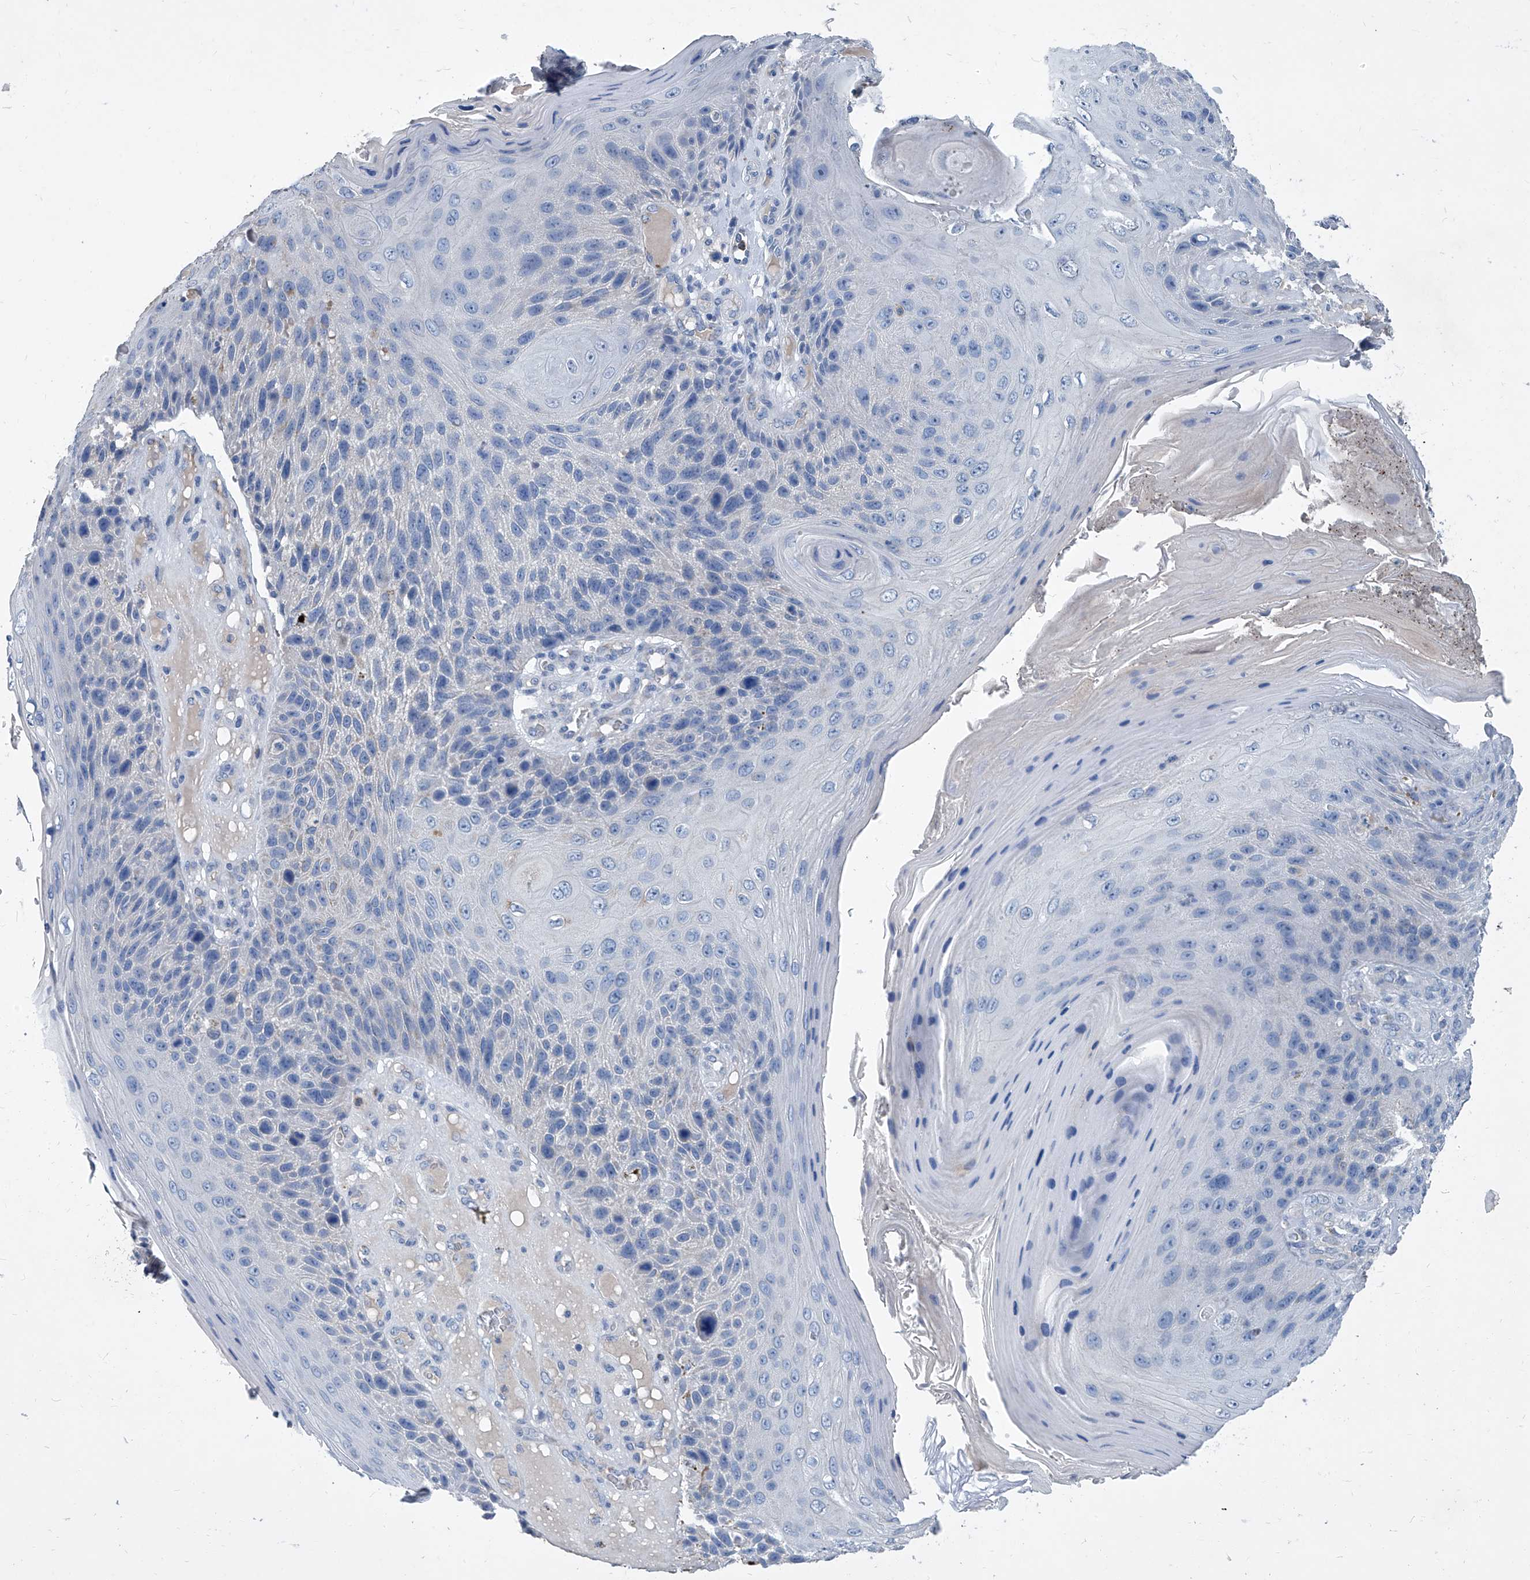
{"staining": {"intensity": "negative", "quantity": "none", "location": "none"}, "tissue": "skin cancer", "cell_type": "Tumor cells", "image_type": "cancer", "snomed": [{"axis": "morphology", "description": "Squamous cell carcinoma, NOS"}, {"axis": "topography", "description": "Skin"}], "caption": "A micrograph of squamous cell carcinoma (skin) stained for a protein shows no brown staining in tumor cells.", "gene": "MTARC1", "patient": {"sex": "female", "age": 88}}